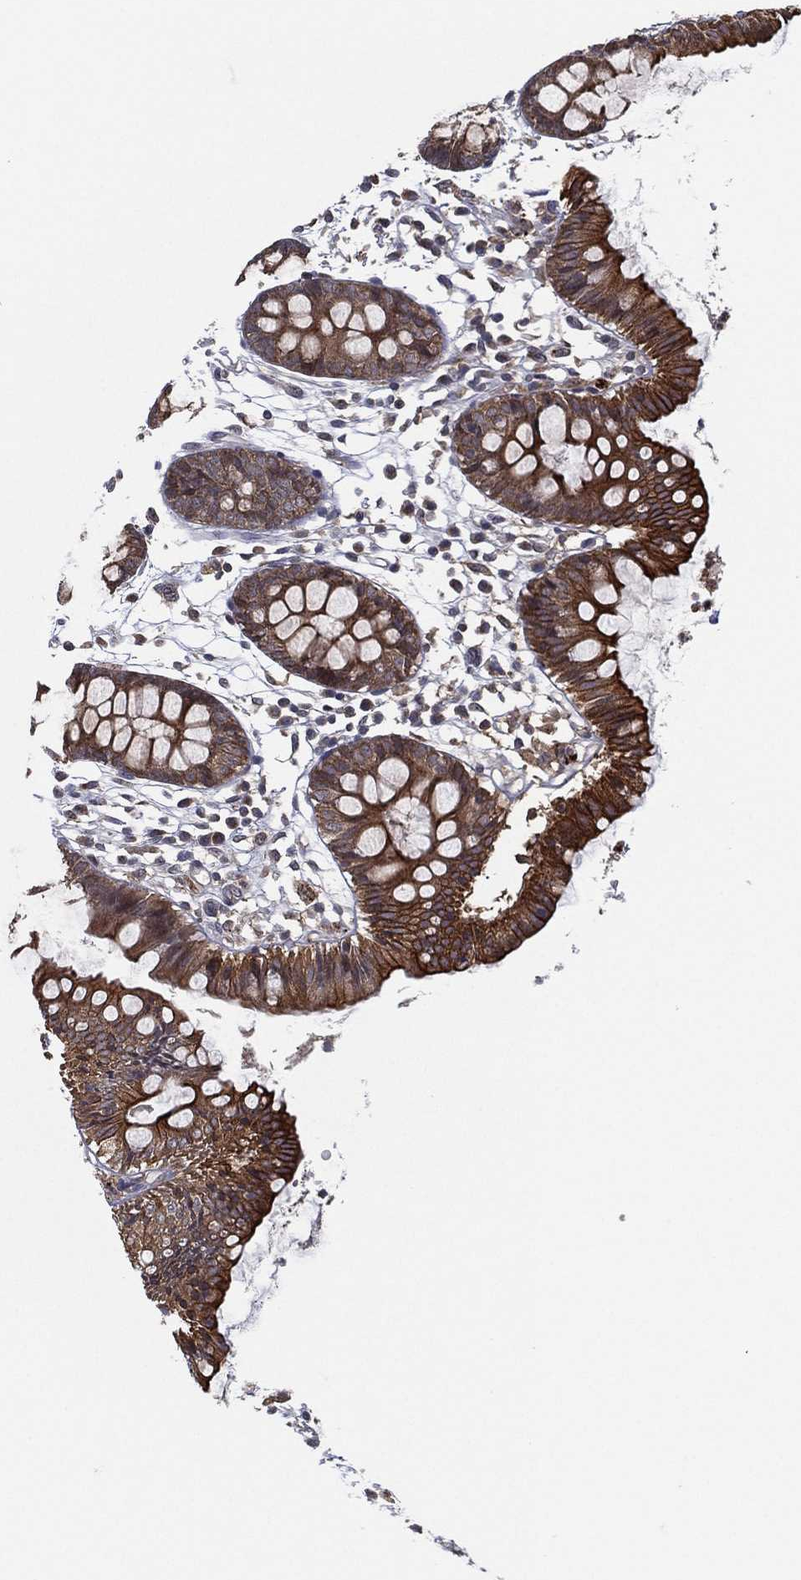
{"staining": {"intensity": "weak", "quantity": "<25%", "location": "cytoplasmic/membranous"}, "tissue": "colon", "cell_type": "Endothelial cells", "image_type": "normal", "snomed": [{"axis": "morphology", "description": "Normal tissue, NOS"}, {"axis": "topography", "description": "Colon"}], "caption": "Endothelial cells are negative for protein expression in normal human colon.", "gene": "UACA", "patient": {"sex": "female", "age": 84}}